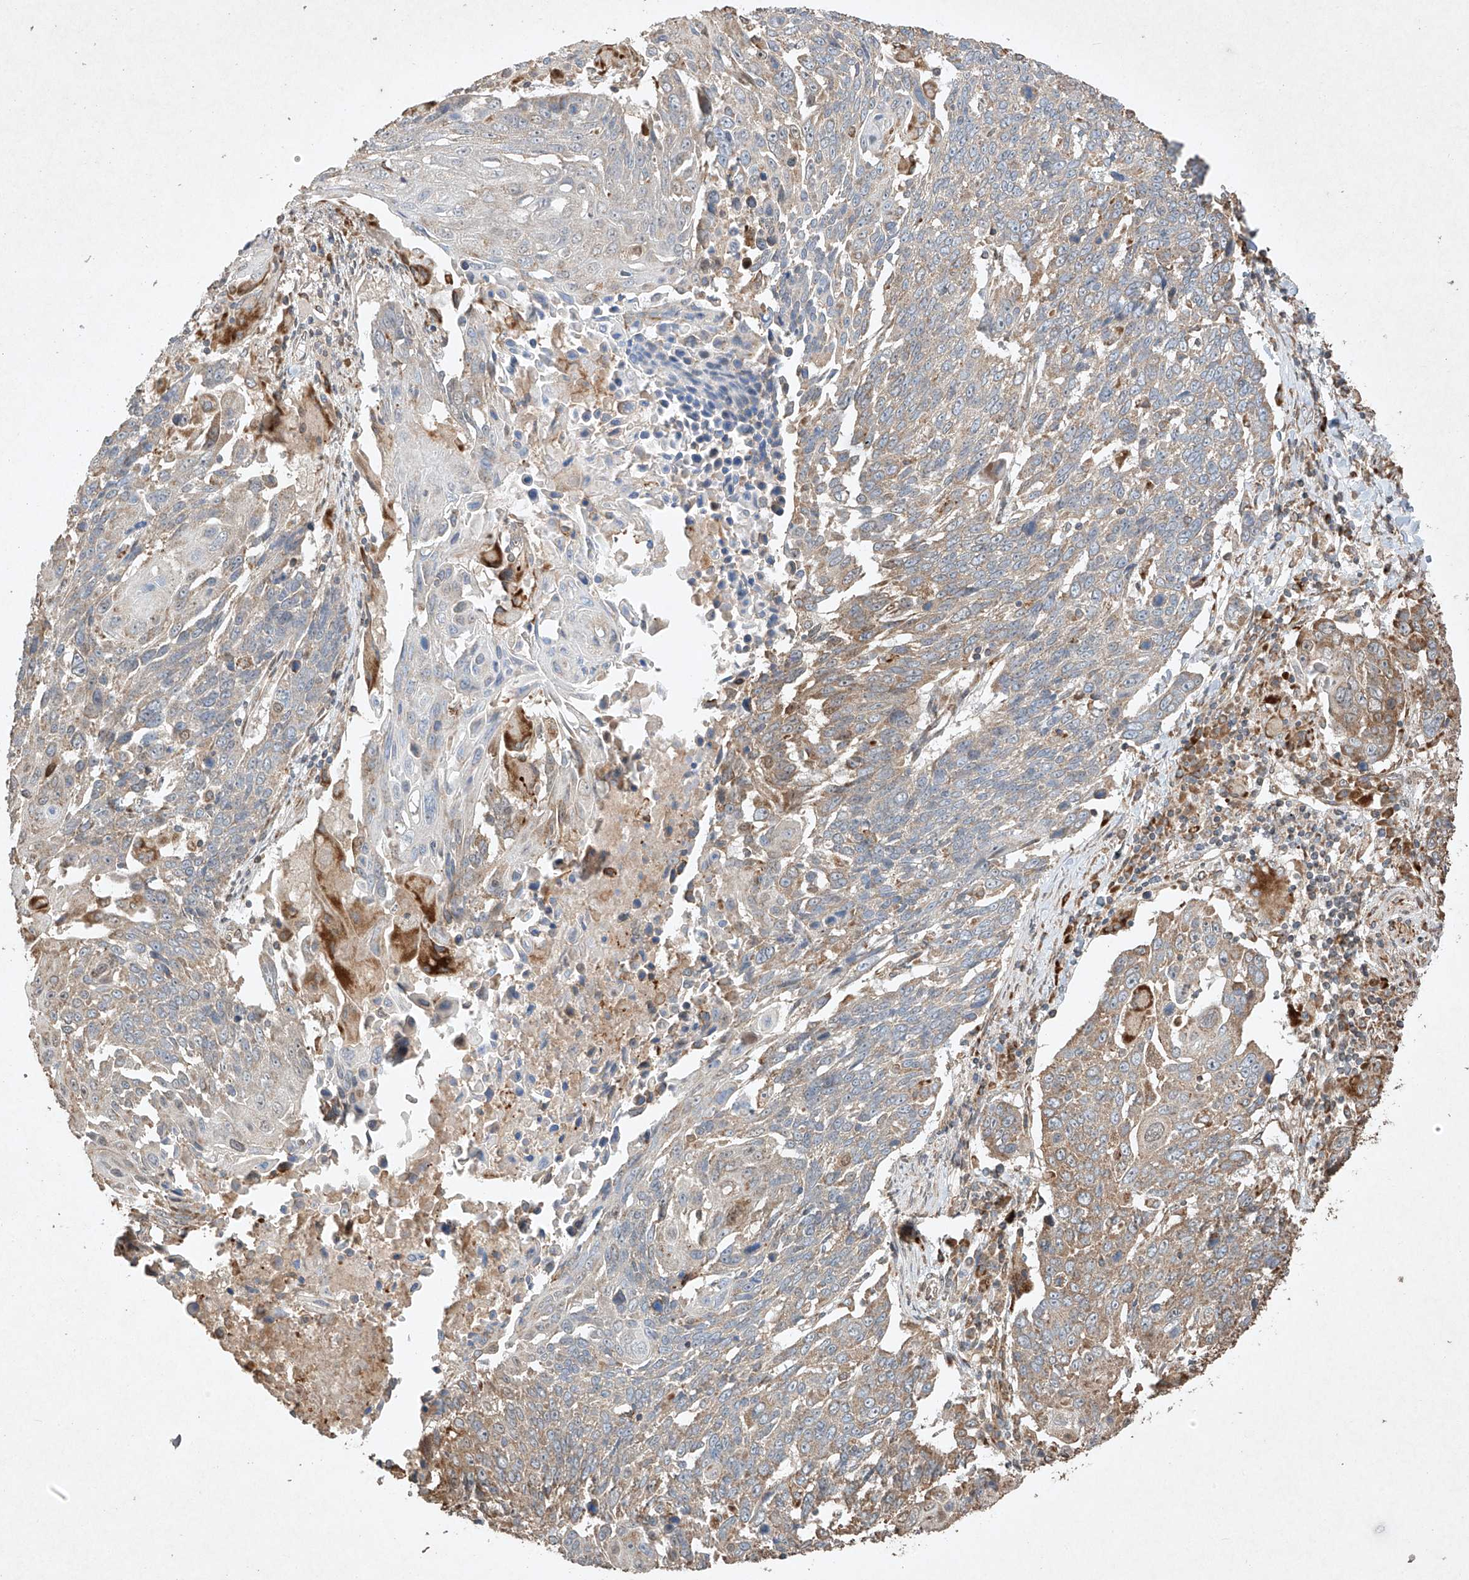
{"staining": {"intensity": "weak", "quantity": "25%-75%", "location": "cytoplasmic/membranous"}, "tissue": "lung cancer", "cell_type": "Tumor cells", "image_type": "cancer", "snomed": [{"axis": "morphology", "description": "Squamous cell carcinoma, NOS"}, {"axis": "topography", "description": "Lung"}], "caption": "Immunohistochemistry (IHC) histopathology image of neoplastic tissue: lung cancer stained using immunohistochemistry demonstrates low levels of weak protein expression localized specifically in the cytoplasmic/membranous of tumor cells, appearing as a cytoplasmic/membranous brown color.", "gene": "SEMA3B", "patient": {"sex": "male", "age": 66}}